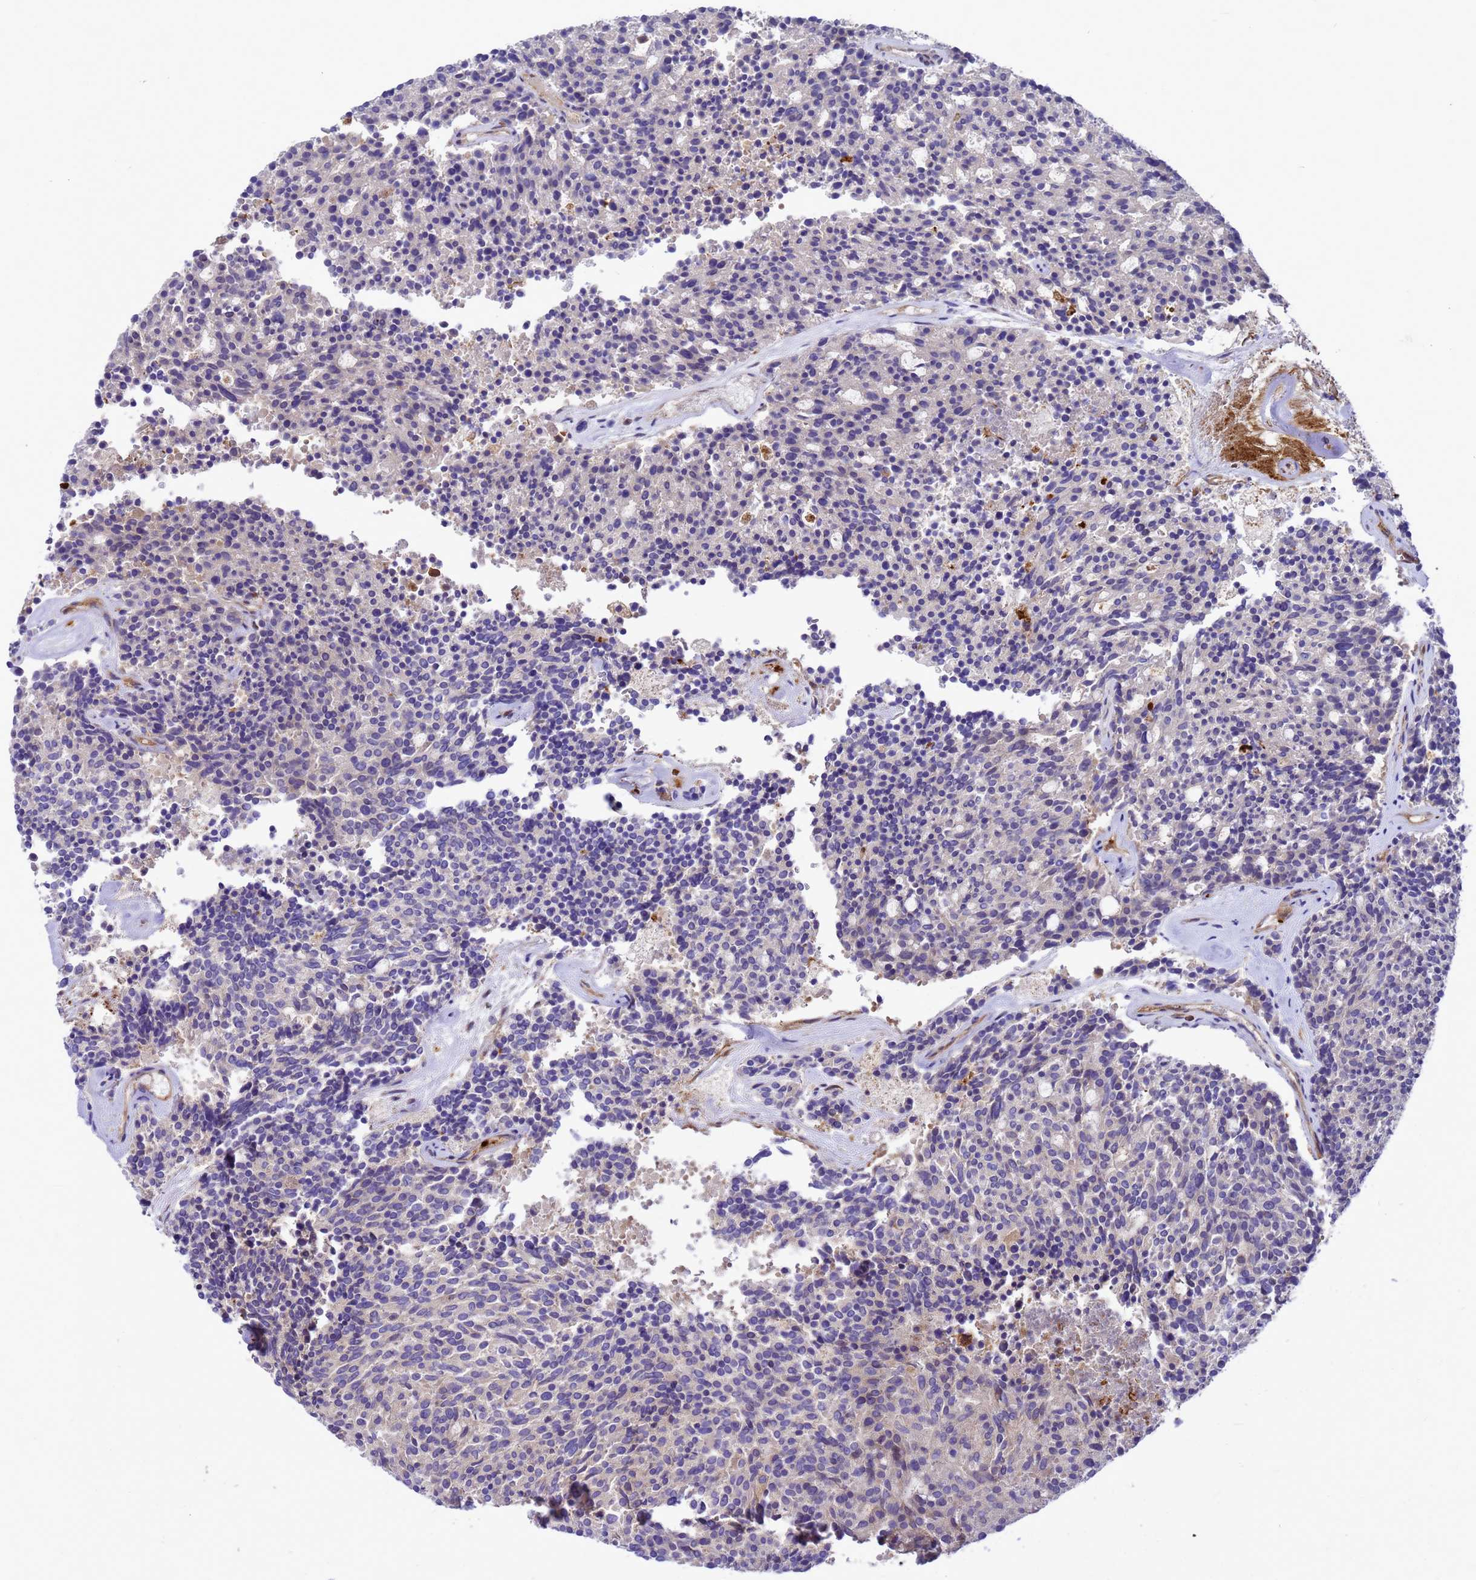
{"staining": {"intensity": "negative", "quantity": "none", "location": "none"}, "tissue": "carcinoid", "cell_type": "Tumor cells", "image_type": "cancer", "snomed": [{"axis": "morphology", "description": "Carcinoid, malignant, NOS"}, {"axis": "topography", "description": "Pancreas"}], "caption": "This image is of carcinoid stained with immunohistochemistry to label a protein in brown with the nuclei are counter-stained blue. There is no staining in tumor cells.", "gene": "ZNF235", "patient": {"sex": "female", "age": 54}}